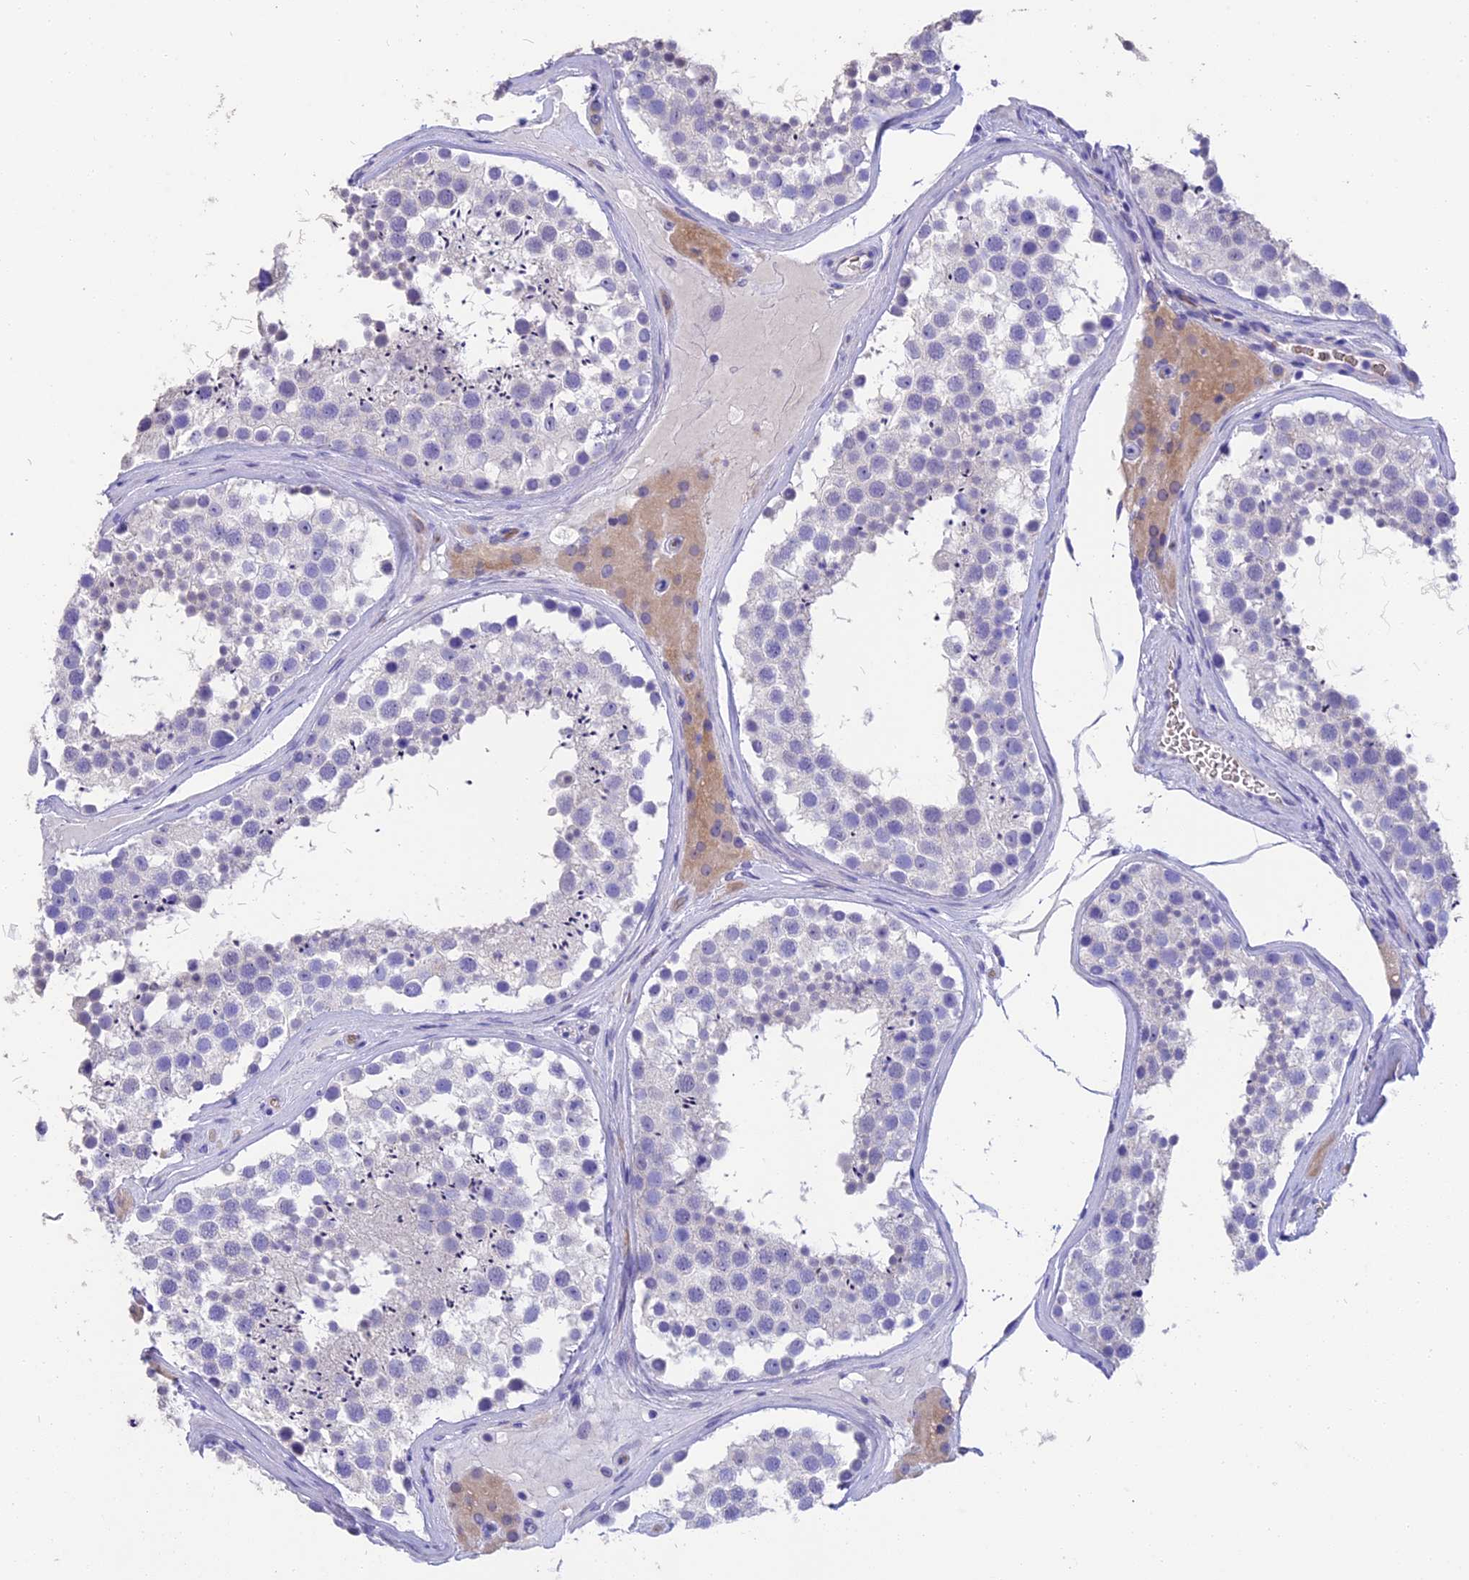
{"staining": {"intensity": "negative", "quantity": "none", "location": "none"}, "tissue": "testis", "cell_type": "Cells in seminiferous ducts", "image_type": "normal", "snomed": [{"axis": "morphology", "description": "Normal tissue, NOS"}, {"axis": "topography", "description": "Testis"}], "caption": "The IHC histopathology image has no significant expression in cells in seminiferous ducts of testis.", "gene": "TNNC2", "patient": {"sex": "male", "age": 46}}